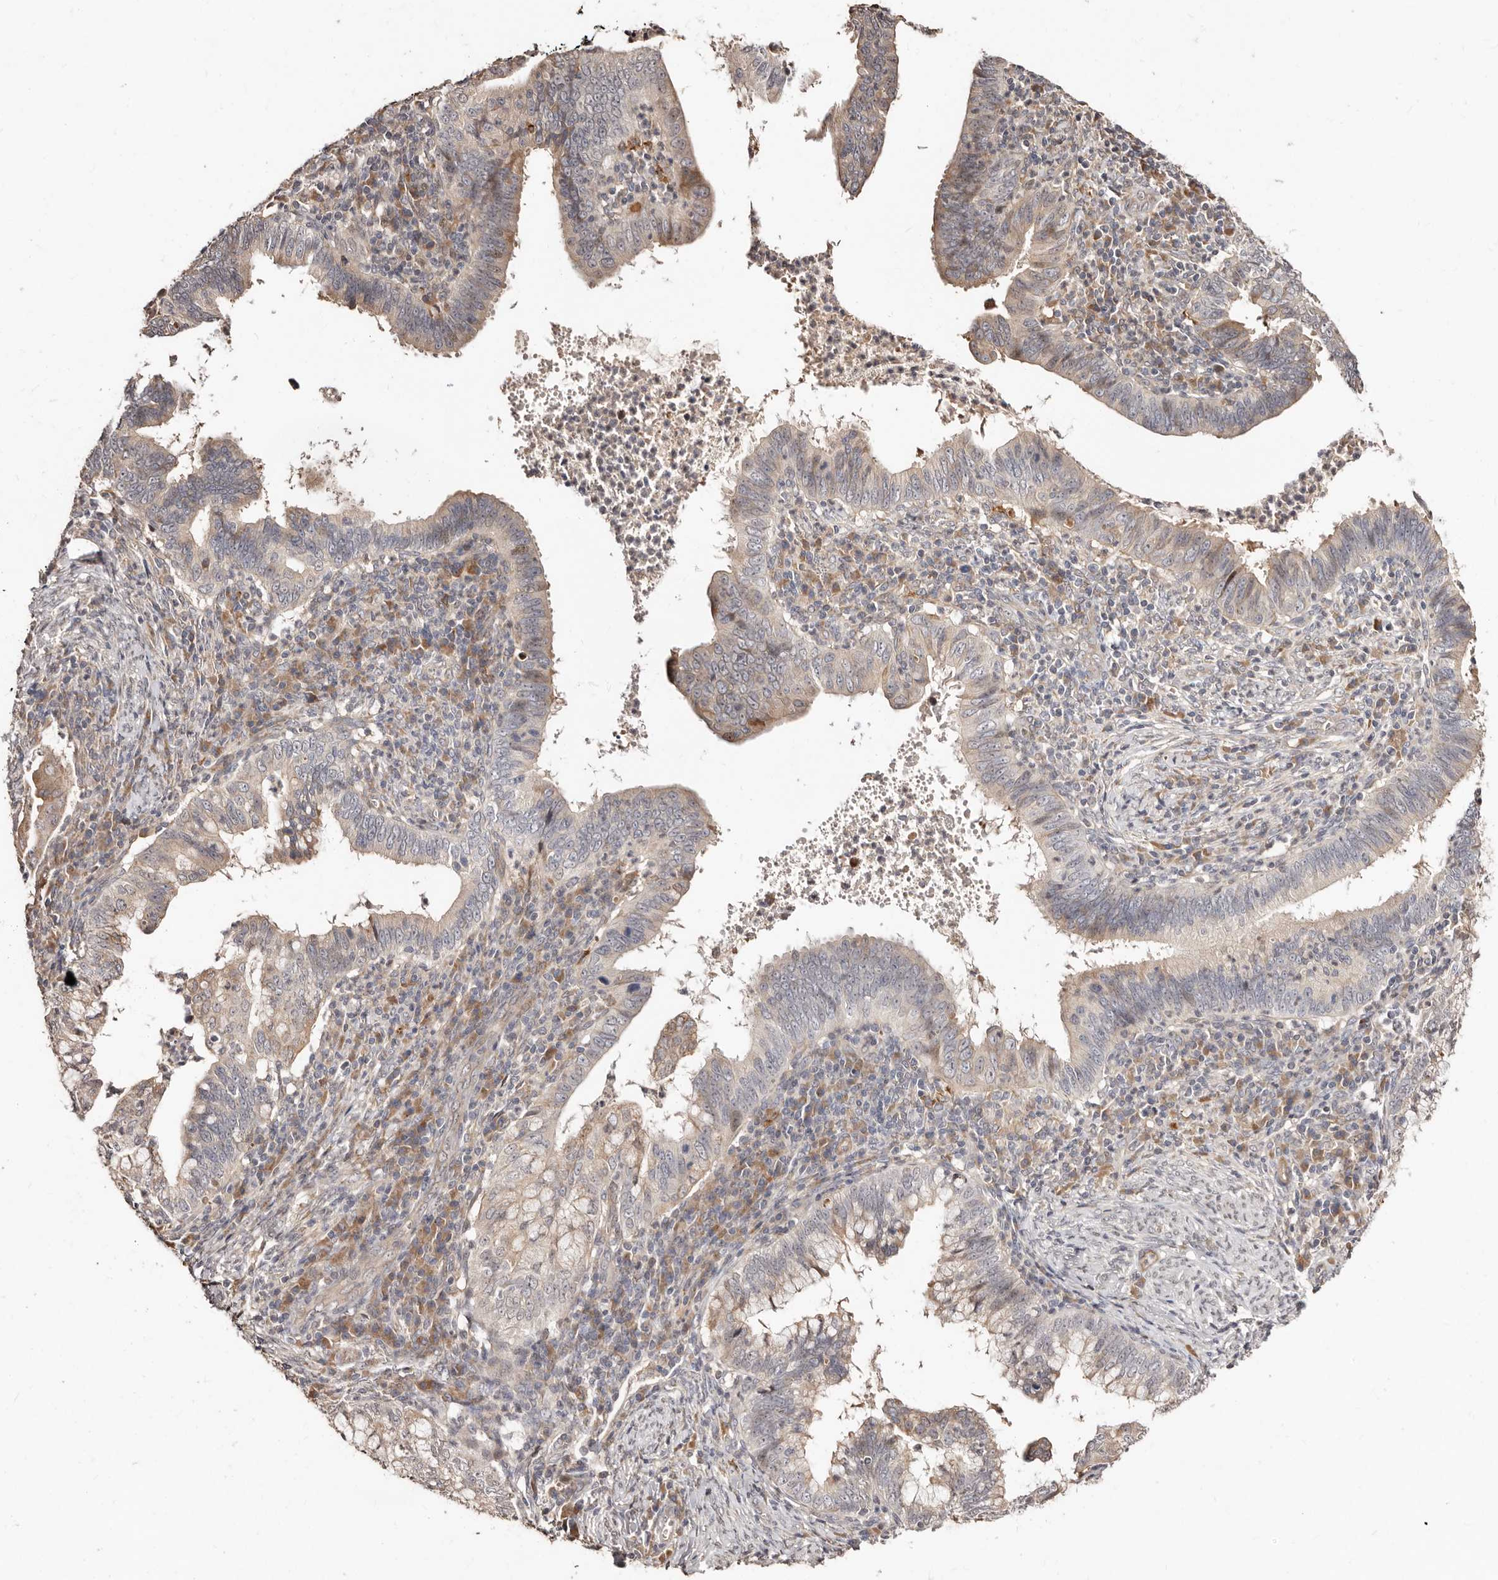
{"staining": {"intensity": "weak", "quantity": "25%-75%", "location": "cytoplasmic/membranous"}, "tissue": "cervical cancer", "cell_type": "Tumor cells", "image_type": "cancer", "snomed": [{"axis": "morphology", "description": "Adenocarcinoma, NOS"}, {"axis": "topography", "description": "Cervix"}], "caption": "Tumor cells display weak cytoplasmic/membranous staining in about 25%-75% of cells in adenocarcinoma (cervical).", "gene": "APOL6", "patient": {"sex": "female", "age": 36}}